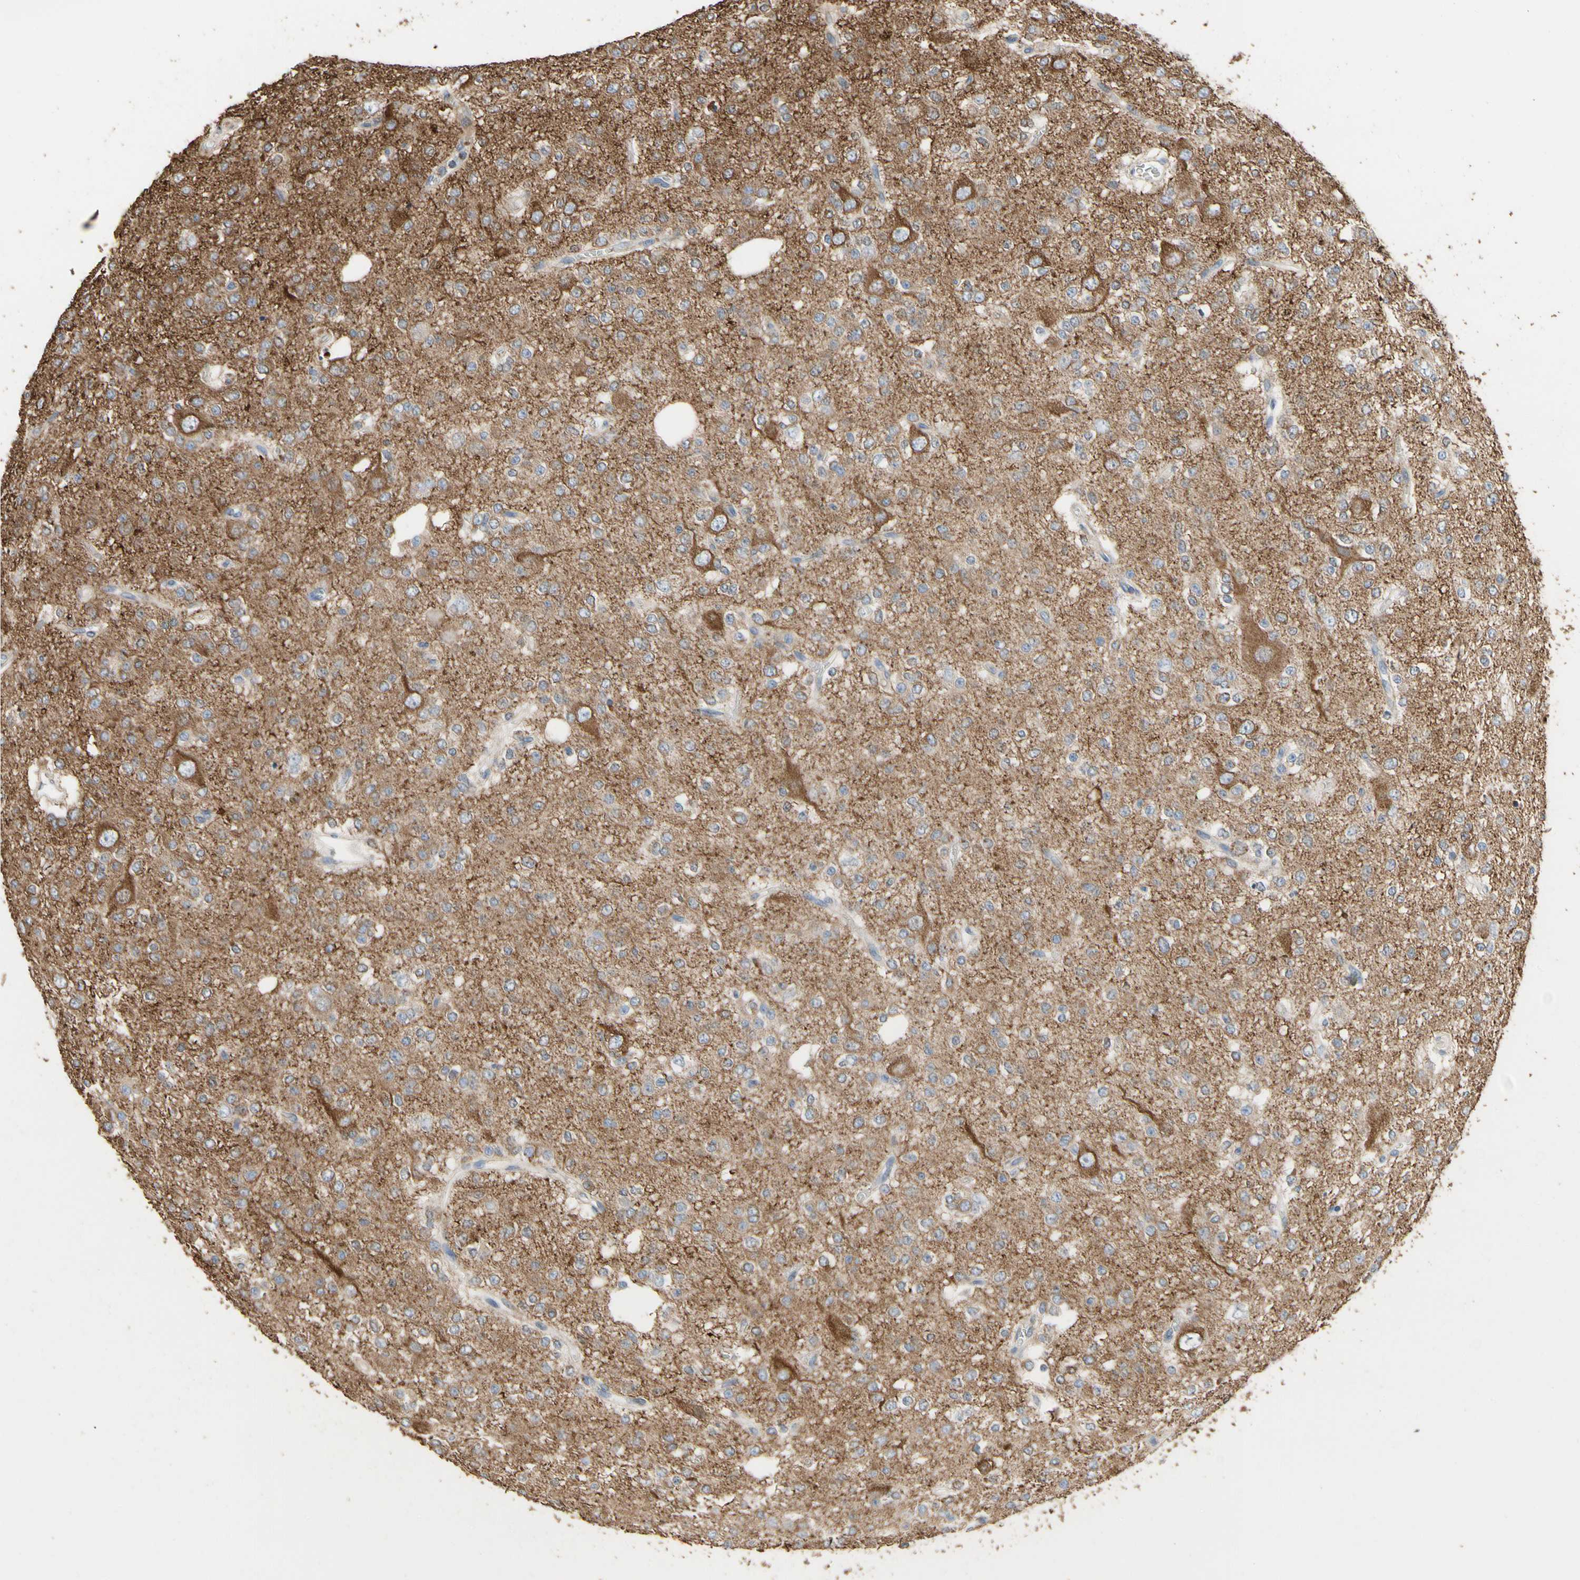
{"staining": {"intensity": "negative", "quantity": "none", "location": "none"}, "tissue": "glioma", "cell_type": "Tumor cells", "image_type": "cancer", "snomed": [{"axis": "morphology", "description": "Glioma, malignant, Low grade"}, {"axis": "topography", "description": "Brain"}], "caption": "Photomicrograph shows no significant protein positivity in tumor cells of low-grade glioma (malignant). Brightfield microscopy of immunohistochemistry (IHC) stained with DAB (3,3'-diaminobenzidine) (brown) and hematoxylin (blue), captured at high magnification.", "gene": "TUBA1A", "patient": {"sex": "male", "age": 38}}